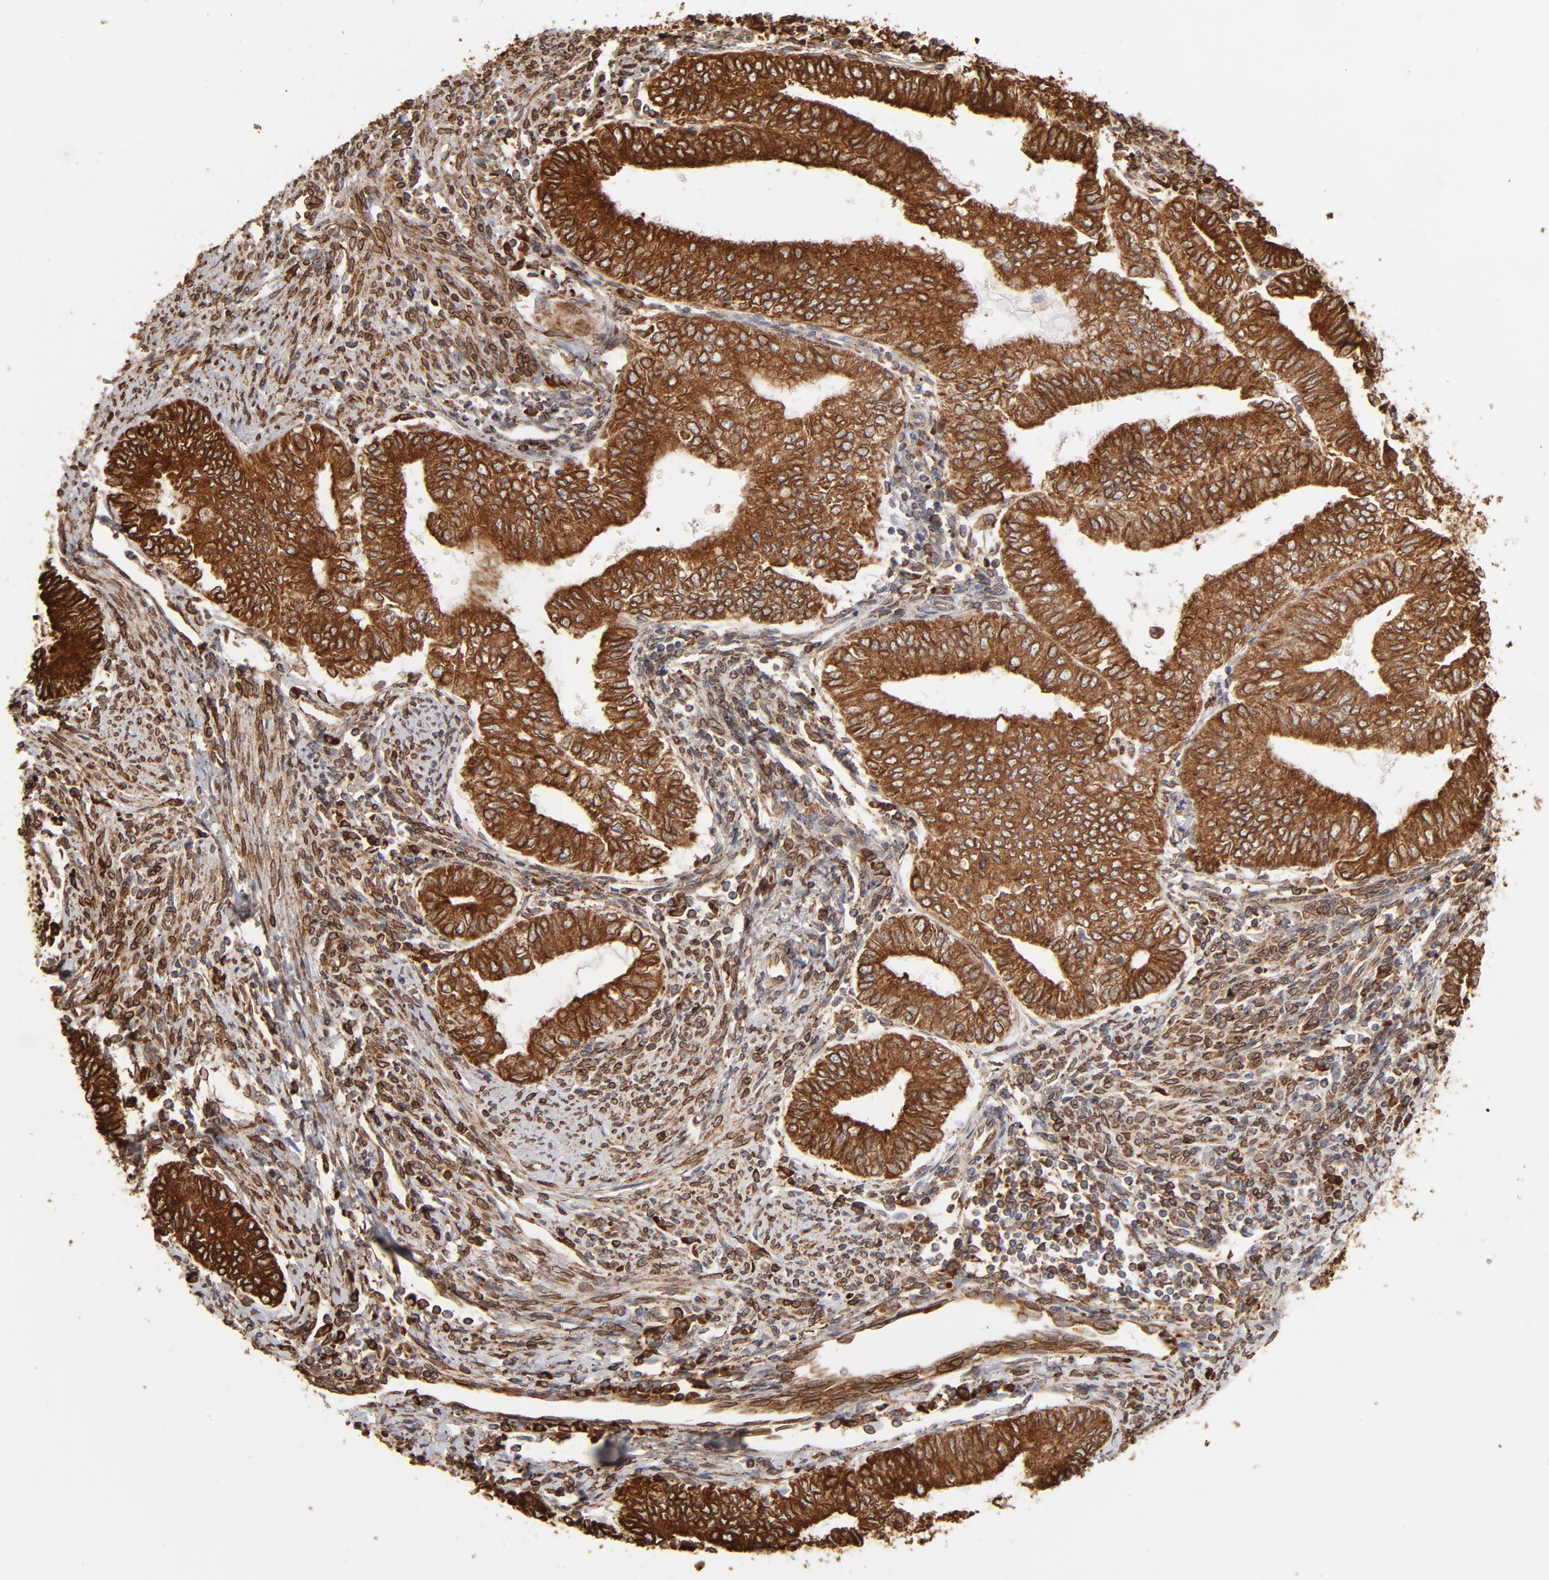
{"staining": {"intensity": "strong", "quantity": ">75%", "location": "cytoplasmic/membranous"}, "tissue": "endometrial cancer", "cell_type": "Tumor cells", "image_type": "cancer", "snomed": [{"axis": "morphology", "description": "Adenocarcinoma, NOS"}, {"axis": "topography", "description": "Endometrium"}], "caption": "Human adenocarcinoma (endometrial) stained with a protein marker exhibits strong staining in tumor cells.", "gene": "CANX", "patient": {"sex": "female", "age": 66}}